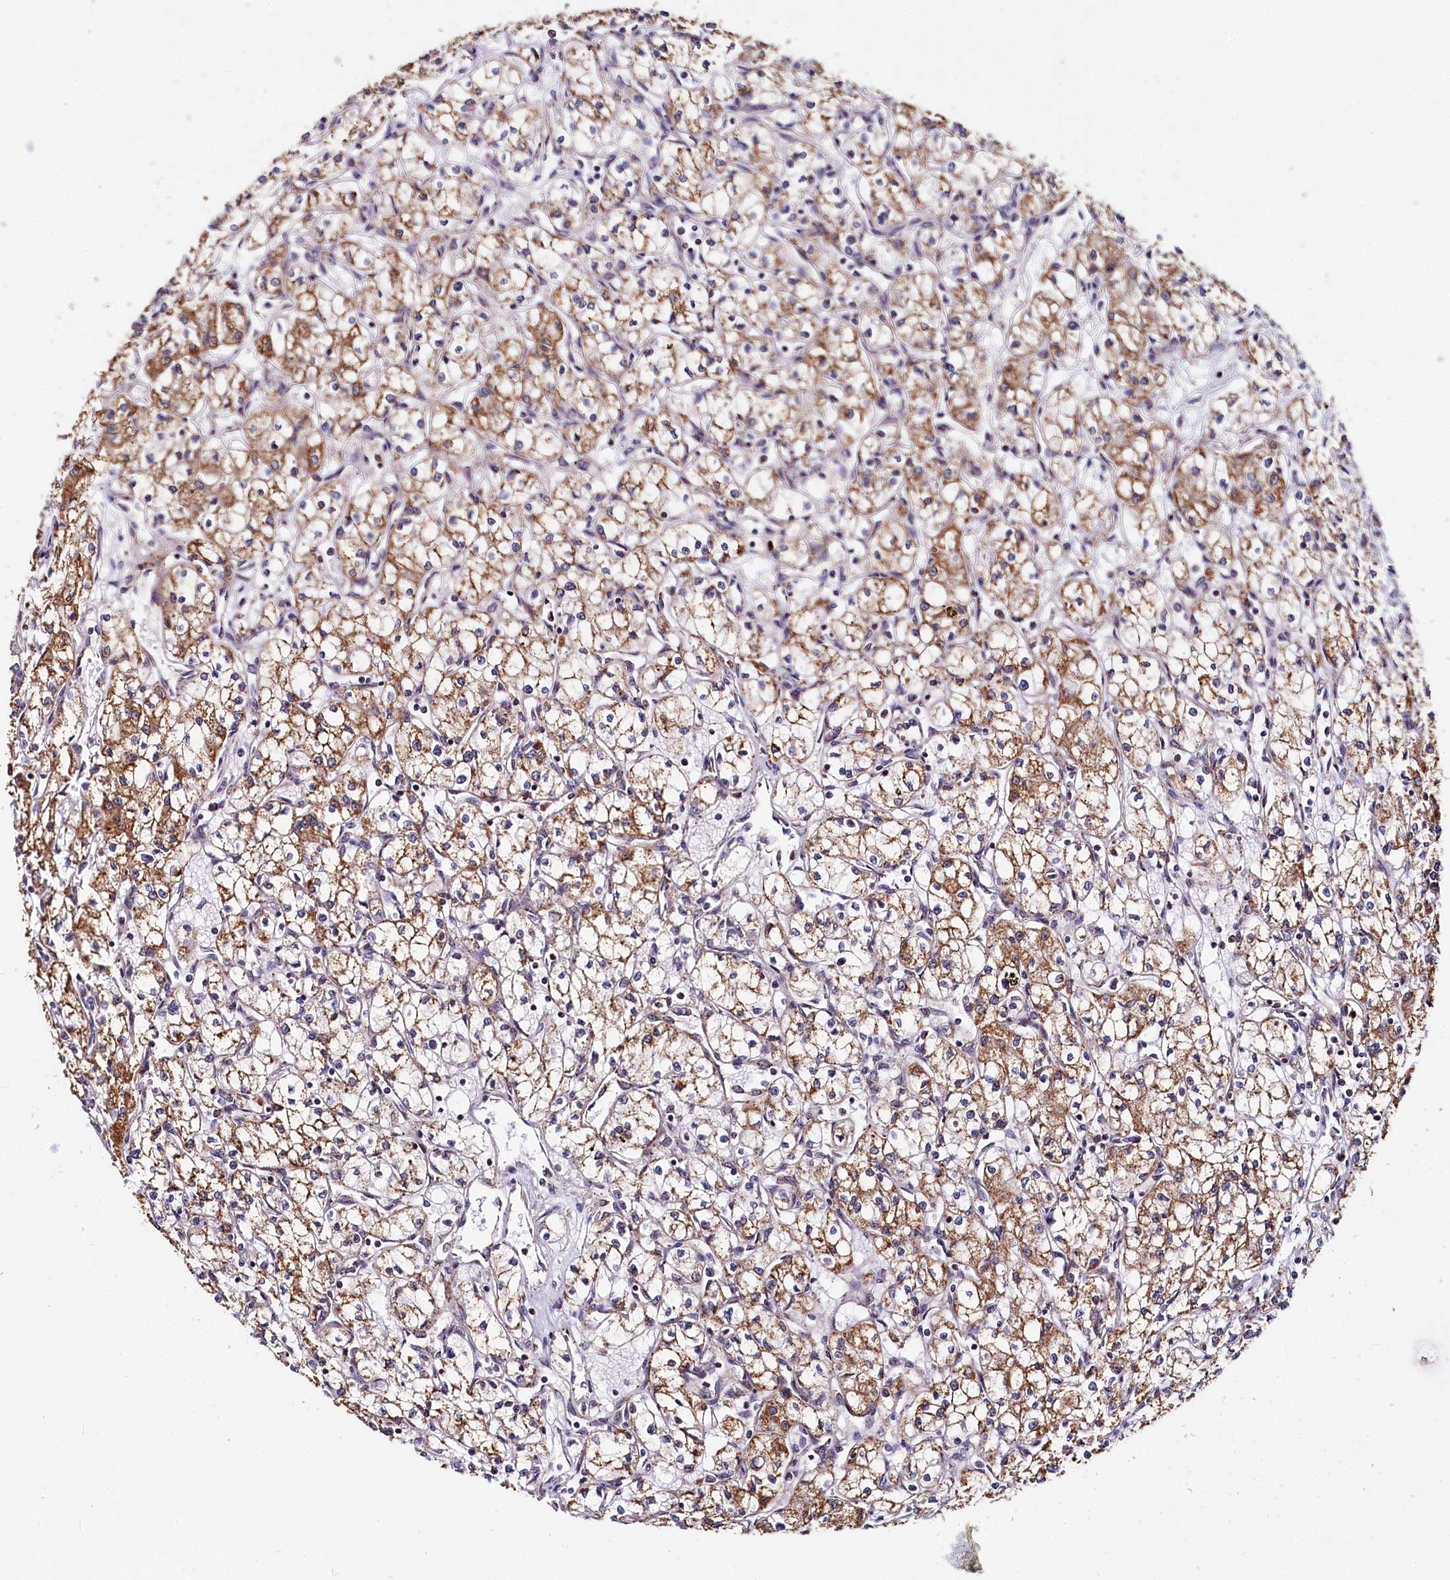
{"staining": {"intensity": "moderate", "quantity": ">75%", "location": "cytoplasmic/membranous"}, "tissue": "renal cancer", "cell_type": "Tumor cells", "image_type": "cancer", "snomed": [{"axis": "morphology", "description": "Adenocarcinoma, NOS"}, {"axis": "topography", "description": "Kidney"}], "caption": "Tumor cells display medium levels of moderate cytoplasmic/membranous positivity in about >75% of cells in renal cancer. (Stains: DAB in brown, nuclei in blue, Microscopy: brightfield microscopy at high magnification).", "gene": "SPRYD3", "patient": {"sex": "male", "age": 59}}